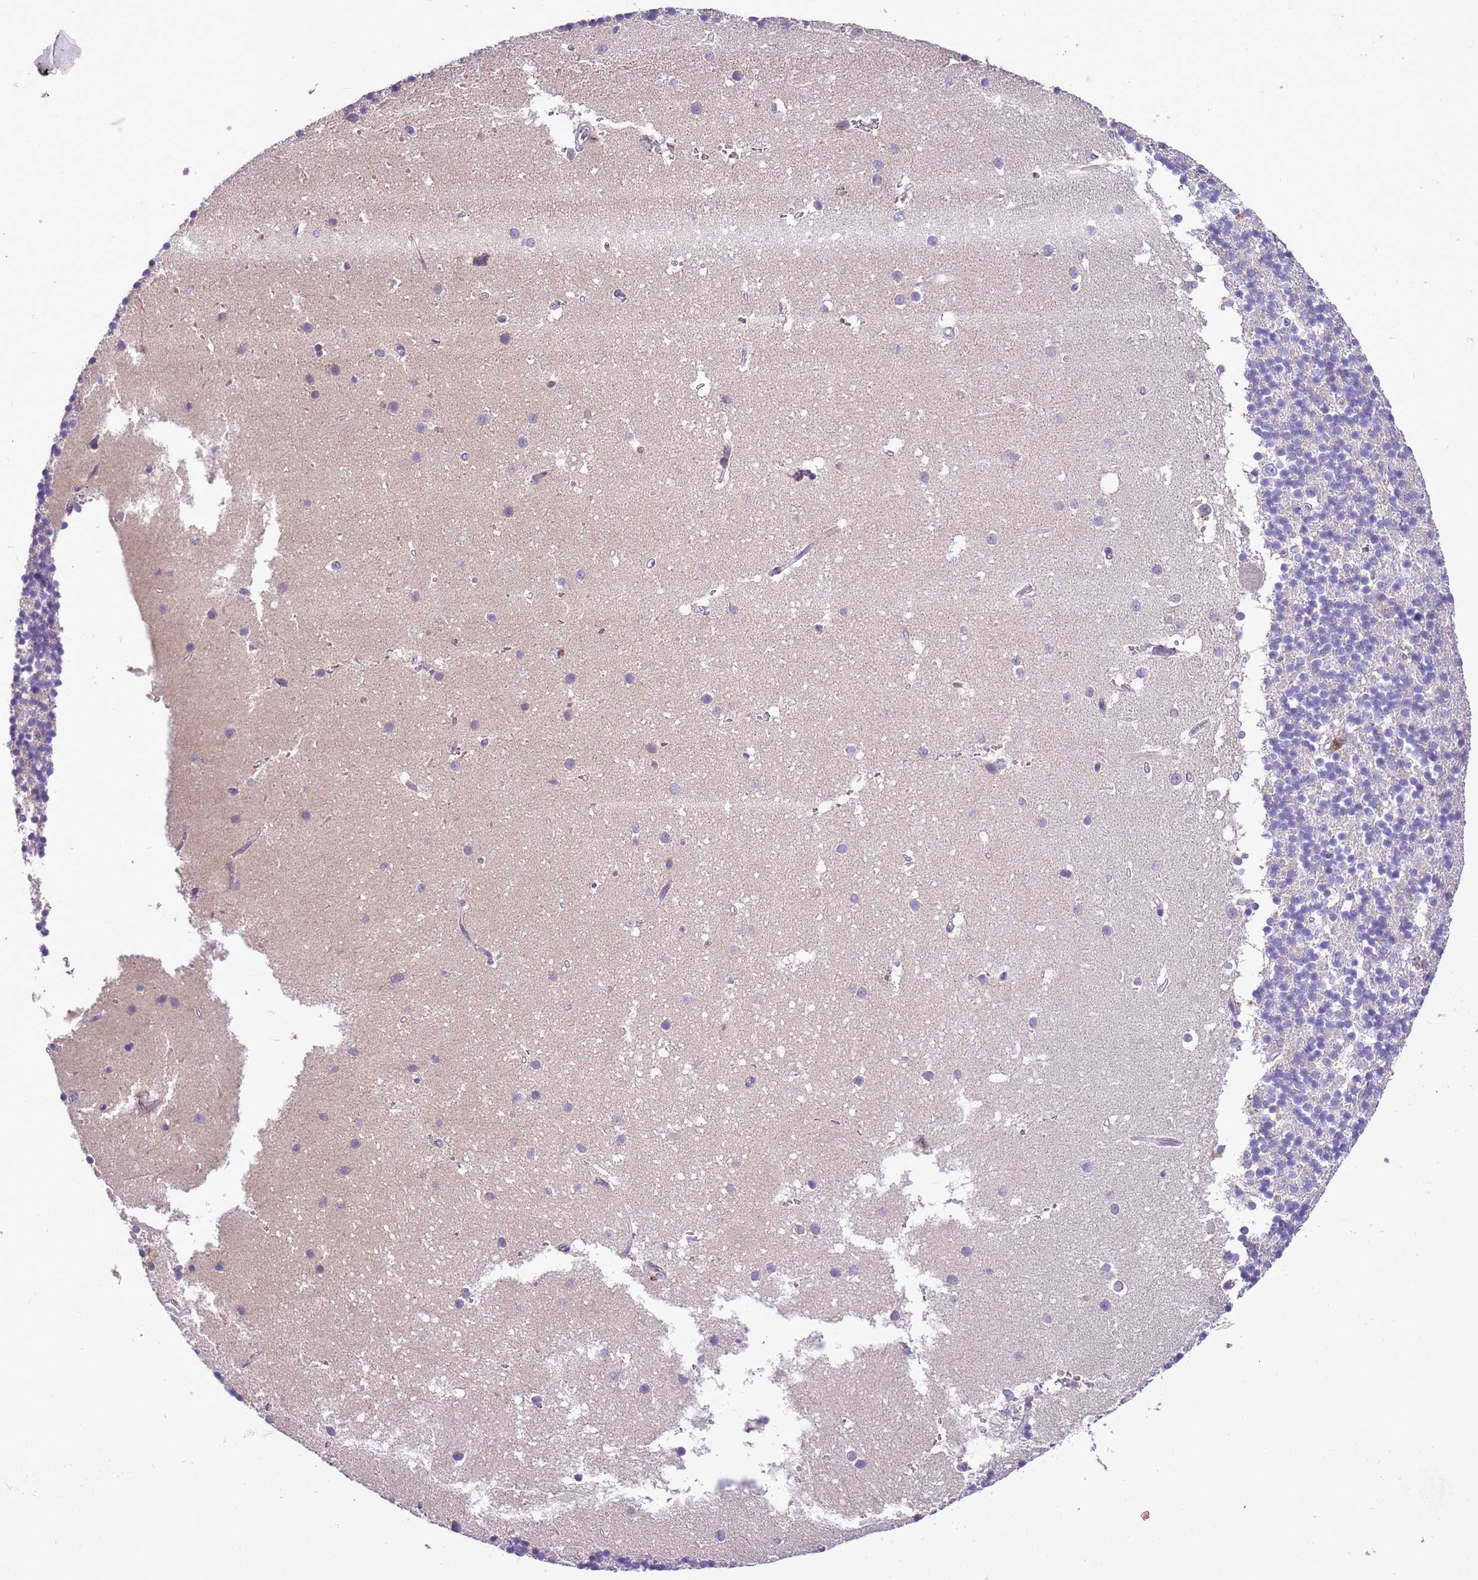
{"staining": {"intensity": "negative", "quantity": "none", "location": "none"}, "tissue": "cerebellum", "cell_type": "Cells in granular layer", "image_type": "normal", "snomed": [{"axis": "morphology", "description": "Normal tissue, NOS"}, {"axis": "topography", "description": "Cerebellum"}], "caption": "Image shows no protein expression in cells in granular layer of normal cerebellum. The staining is performed using DAB brown chromogen with nuclei counter-stained in using hematoxylin.", "gene": "HES3", "patient": {"sex": "male", "age": 54}}